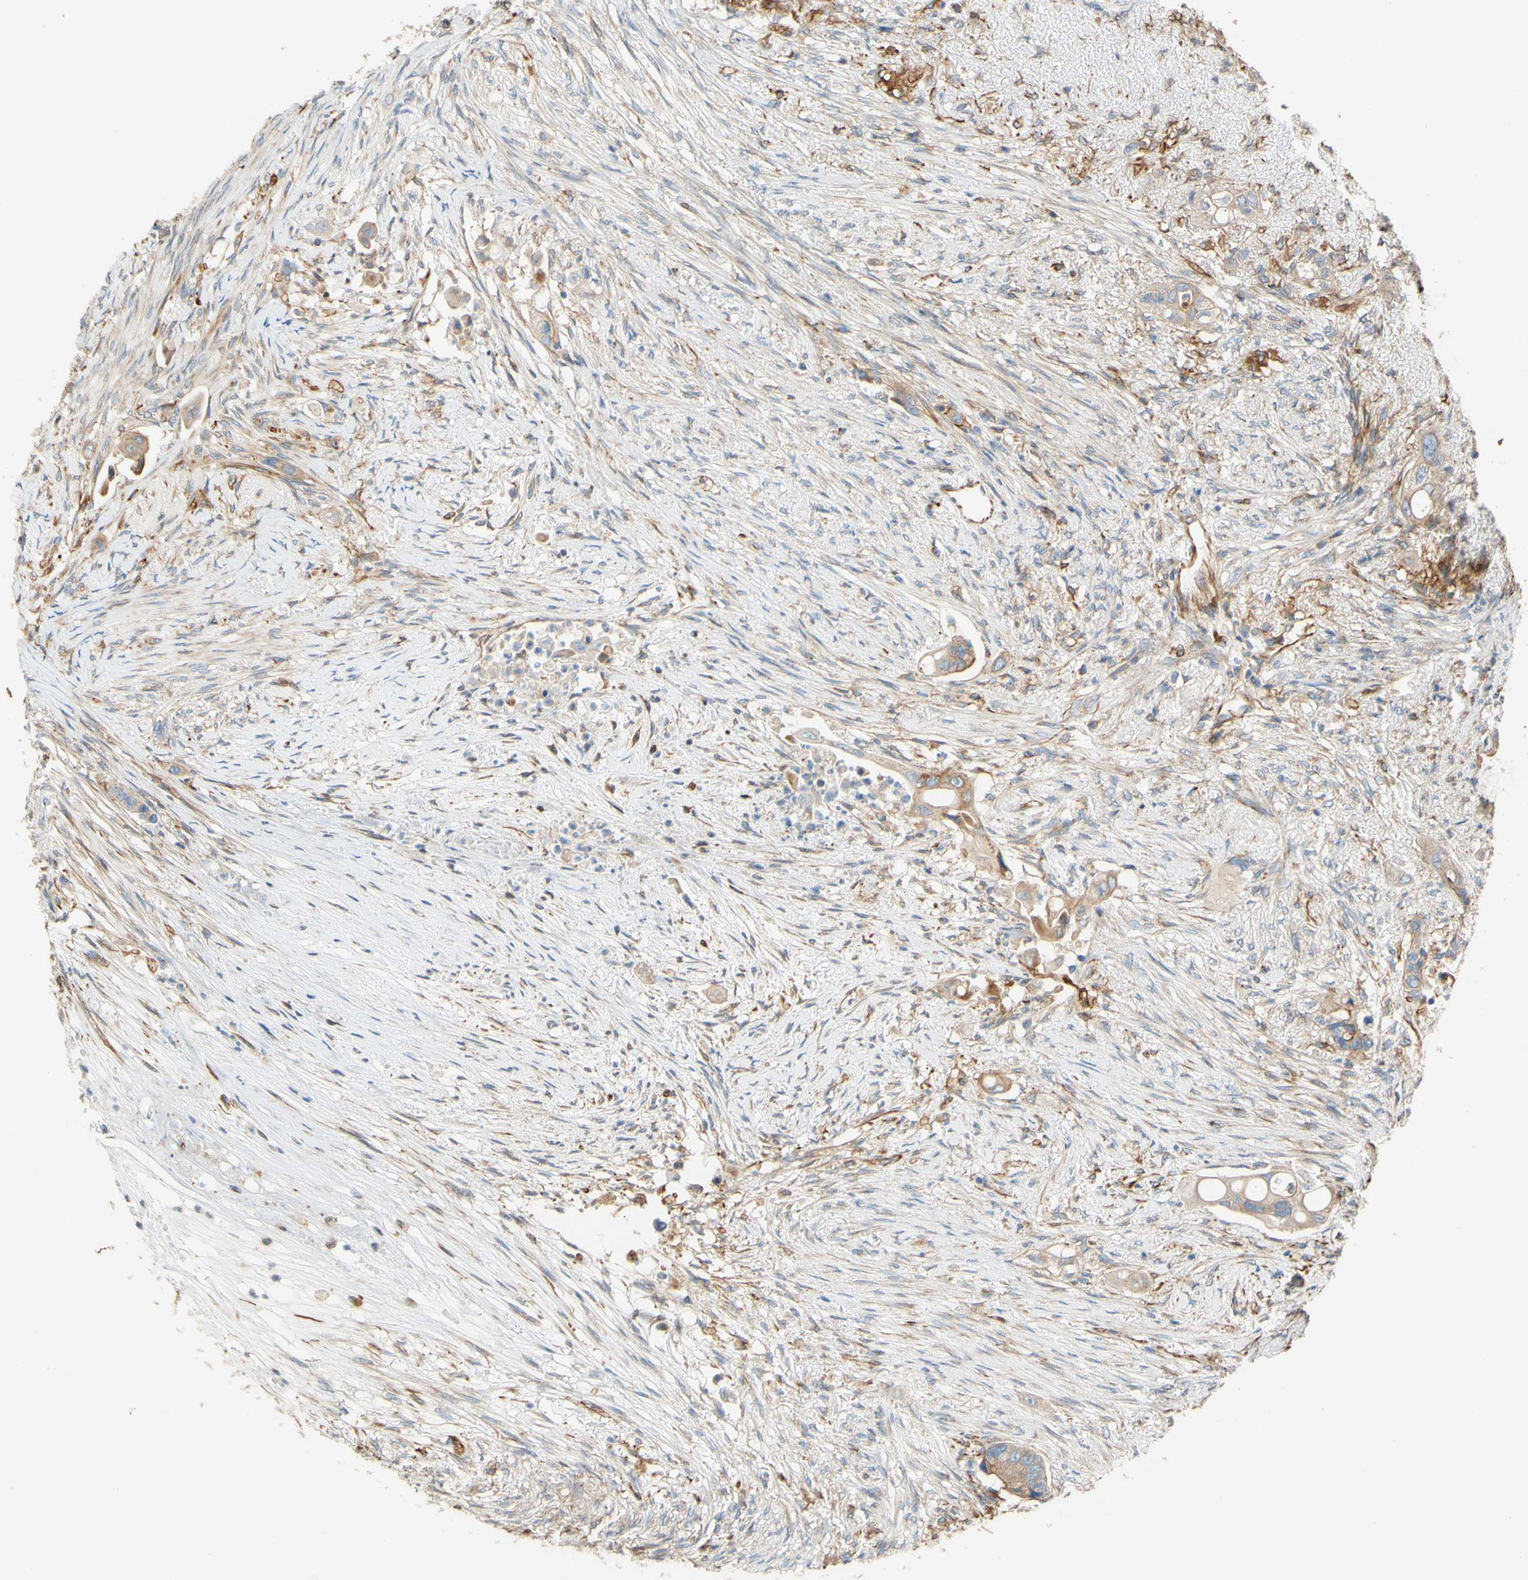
{"staining": {"intensity": "moderate", "quantity": ">75%", "location": "cytoplasmic/membranous"}, "tissue": "colorectal cancer", "cell_type": "Tumor cells", "image_type": "cancer", "snomed": [{"axis": "morphology", "description": "Adenocarcinoma, NOS"}, {"axis": "topography", "description": "Colon"}], "caption": "Colorectal cancer (adenocarcinoma) stained with immunohistochemistry (IHC) reveals moderate cytoplasmic/membranous staining in about >75% of tumor cells.", "gene": "C1orf43", "patient": {"sex": "female", "age": 57}}